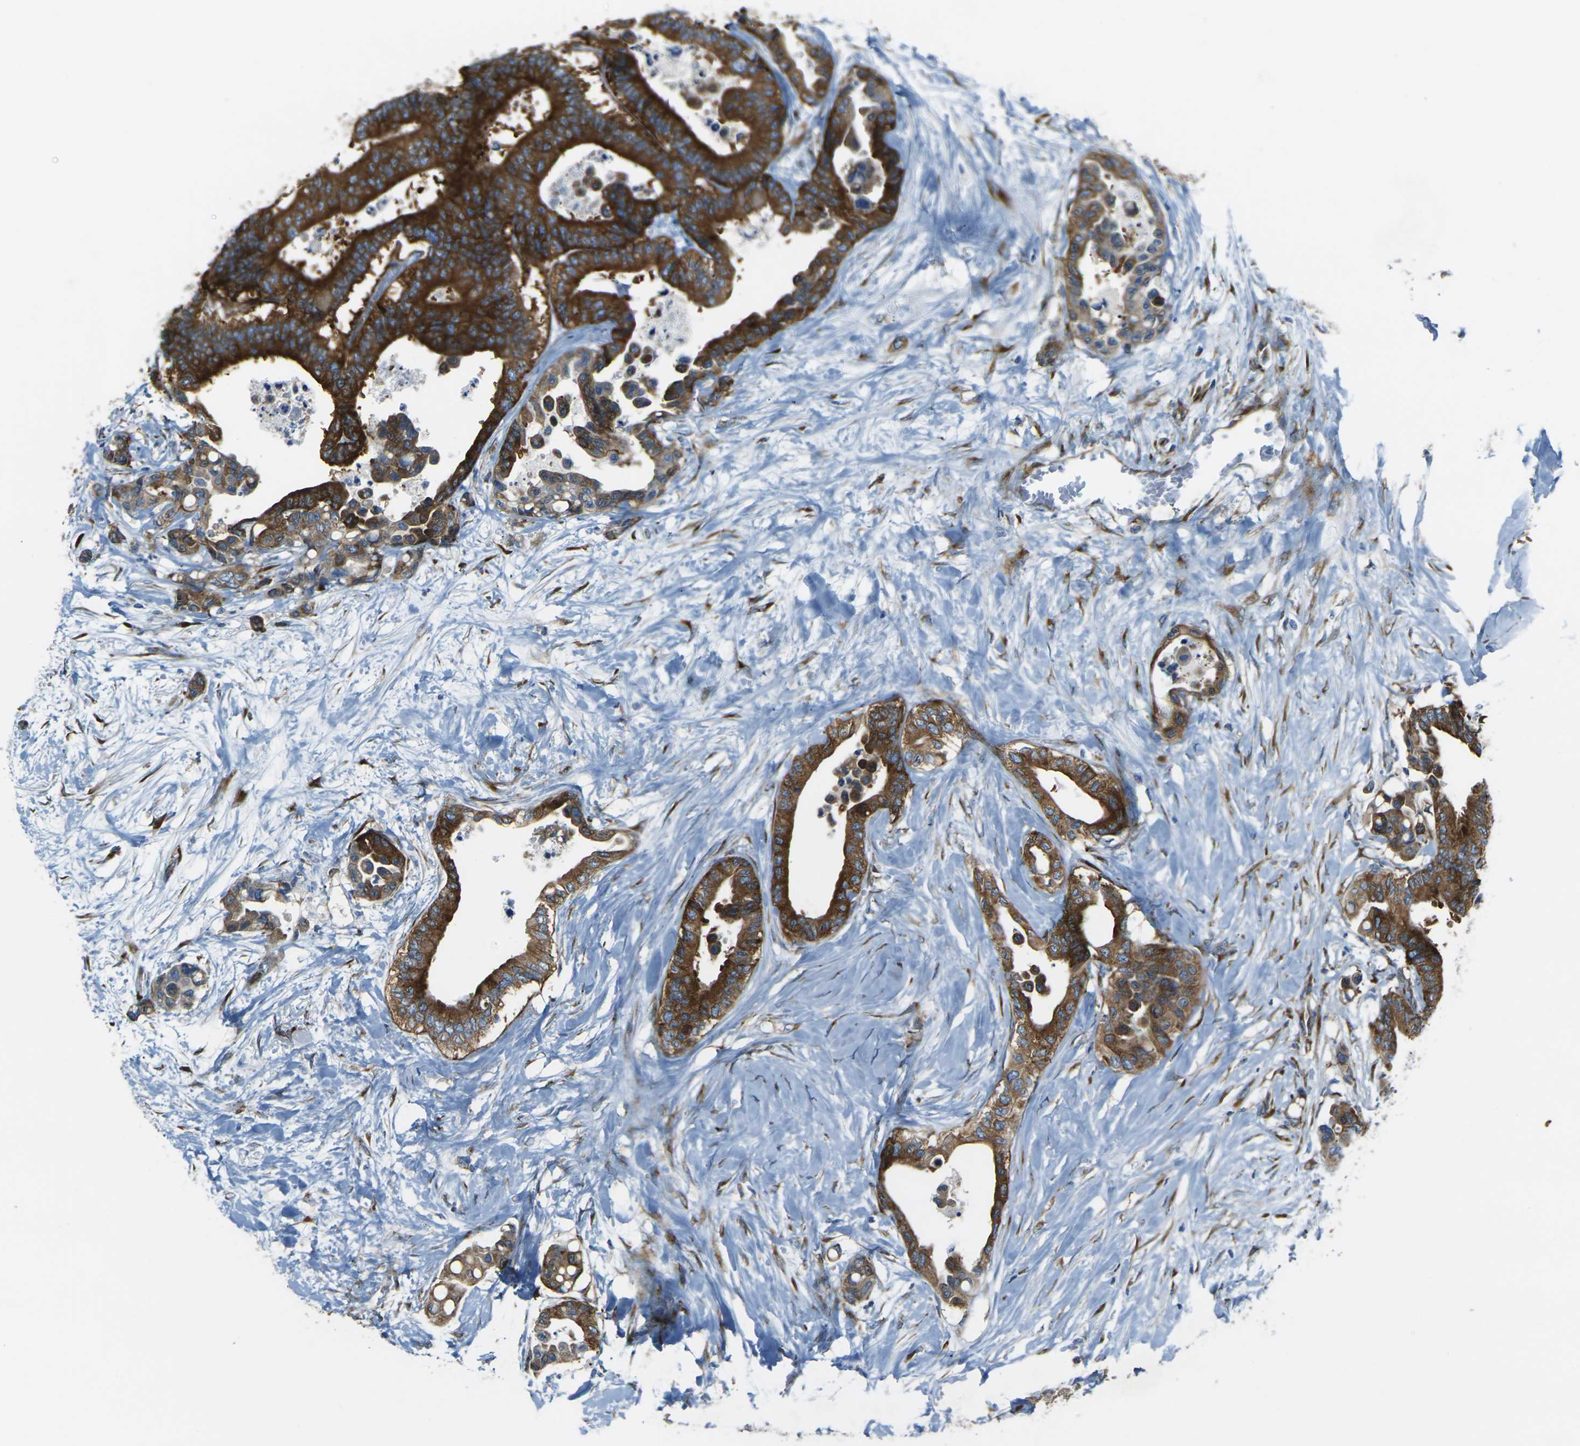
{"staining": {"intensity": "strong", "quantity": ">75%", "location": "cytoplasmic/membranous"}, "tissue": "colorectal cancer", "cell_type": "Tumor cells", "image_type": "cancer", "snomed": [{"axis": "morphology", "description": "Normal tissue, NOS"}, {"axis": "morphology", "description": "Adenocarcinoma, NOS"}, {"axis": "topography", "description": "Colon"}], "caption": "Immunohistochemistry histopathology image of neoplastic tissue: colorectal cancer stained using immunohistochemistry (IHC) shows high levels of strong protein expression localized specifically in the cytoplasmic/membranous of tumor cells, appearing as a cytoplasmic/membranous brown color.", "gene": "CELSR2", "patient": {"sex": "male", "age": 82}}